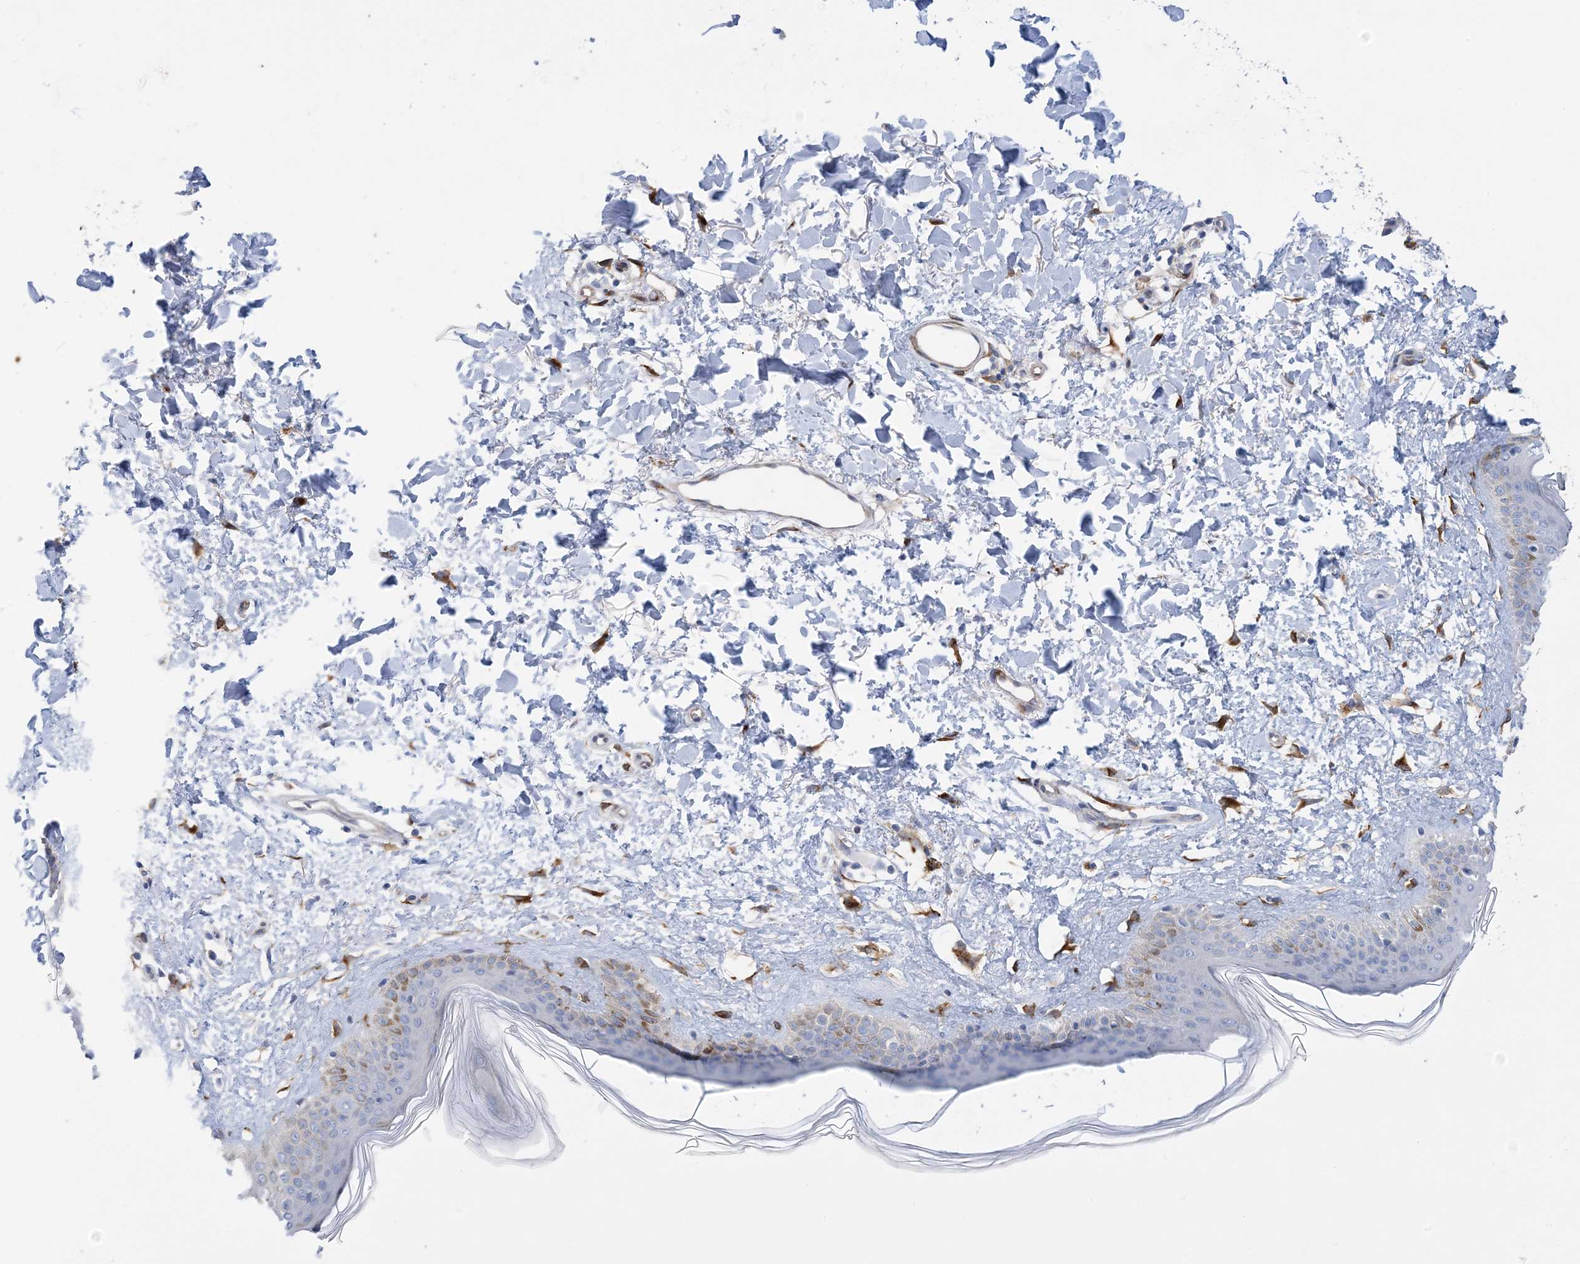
{"staining": {"intensity": "moderate", "quantity": "25%-75%", "location": "cytoplasmic/membranous,nuclear"}, "tissue": "skin", "cell_type": "Fibroblasts", "image_type": "normal", "snomed": [{"axis": "morphology", "description": "Normal tissue, NOS"}, {"axis": "topography", "description": "Skin"}], "caption": "IHC staining of benign skin, which demonstrates medium levels of moderate cytoplasmic/membranous,nuclear expression in approximately 25%-75% of fibroblasts indicating moderate cytoplasmic/membranous,nuclear protein staining. The staining was performed using DAB (3,3'-diaminobenzidine) (brown) for protein detection and nuclei were counterstained in hematoxylin (blue).", "gene": "RBMS3", "patient": {"sex": "female", "age": 58}}